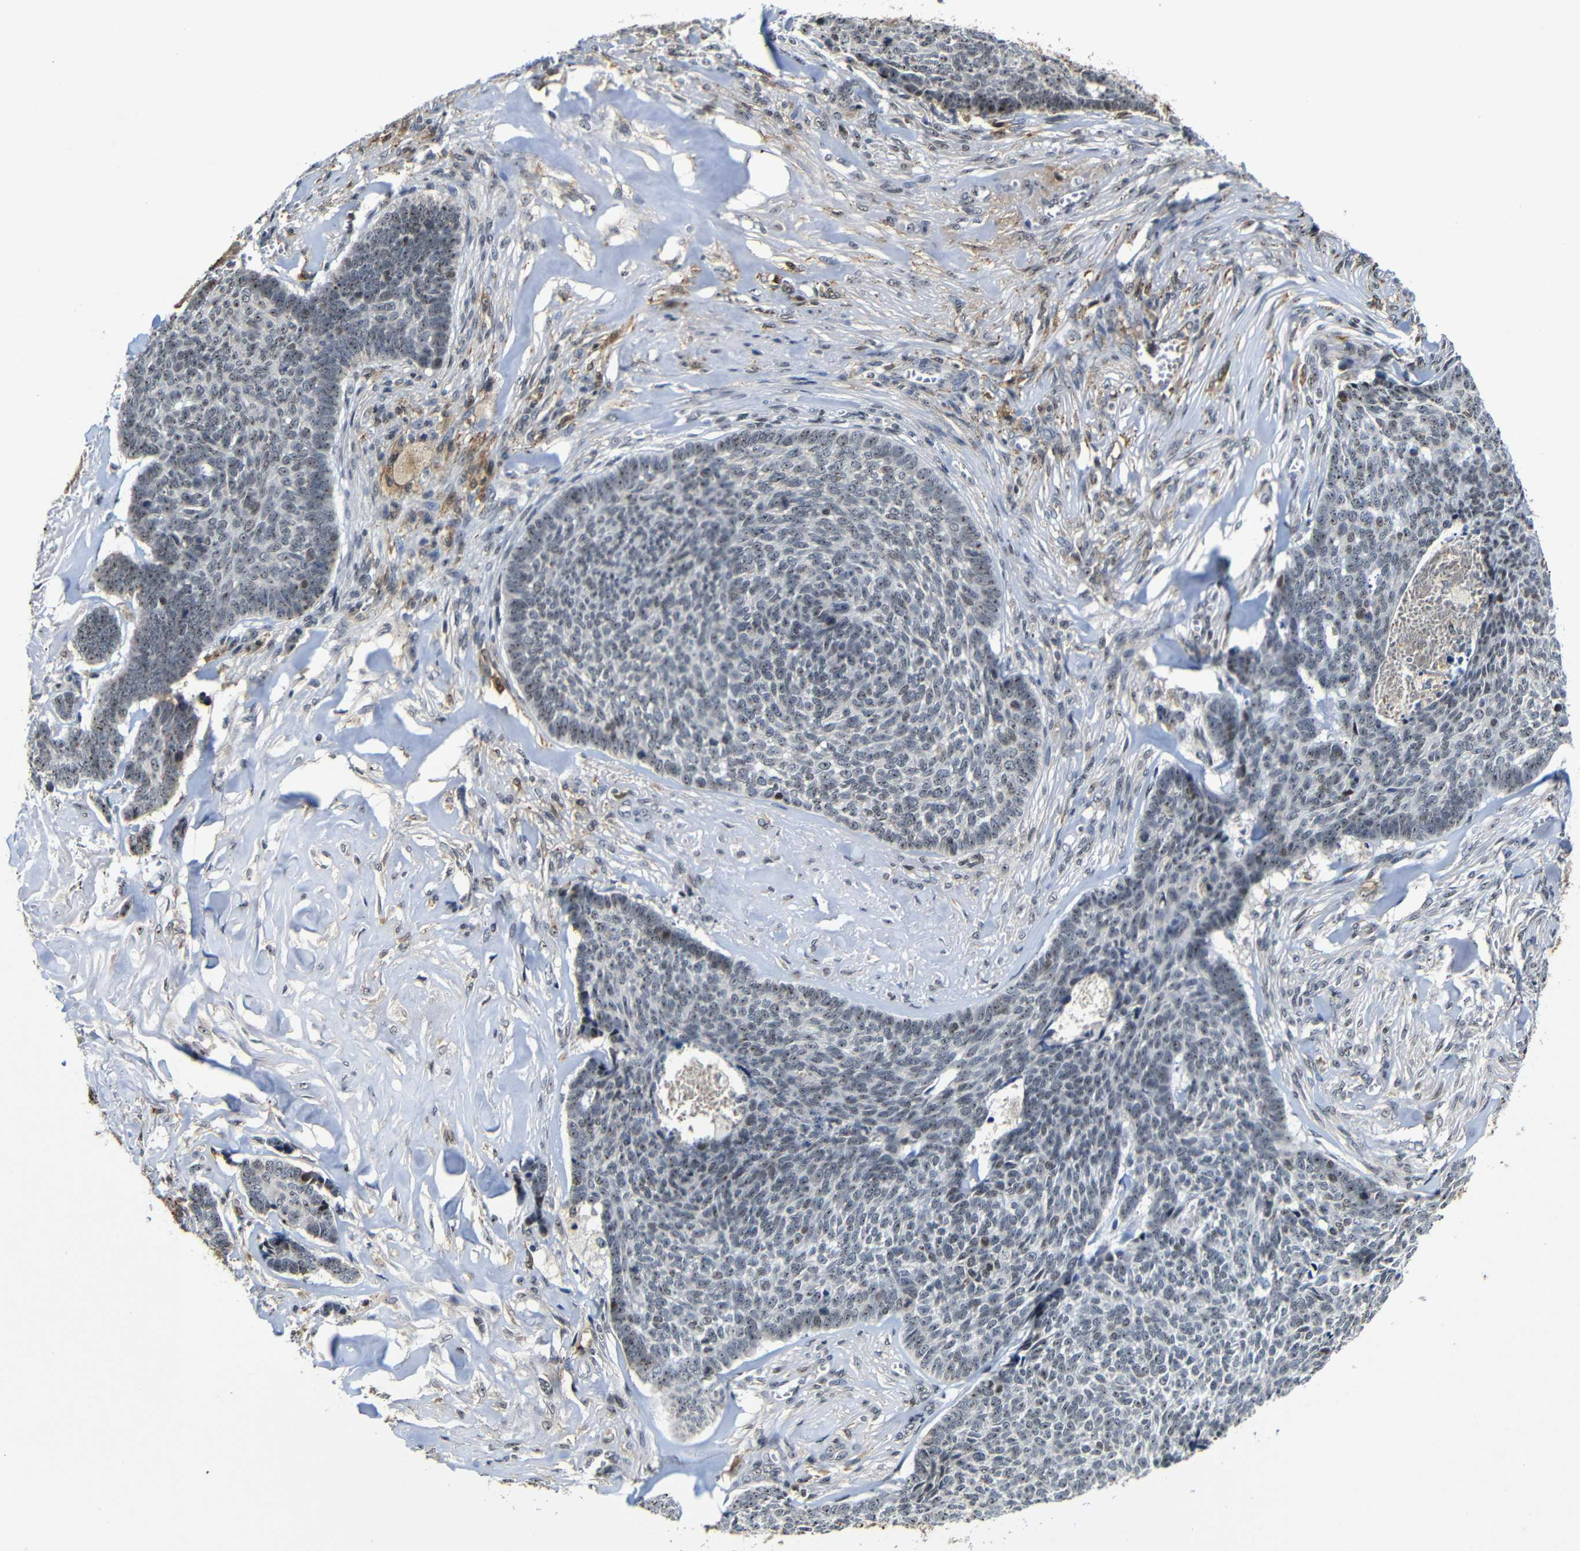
{"staining": {"intensity": "weak", "quantity": "25%-75%", "location": "nuclear"}, "tissue": "skin cancer", "cell_type": "Tumor cells", "image_type": "cancer", "snomed": [{"axis": "morphology", "description": "Basal cell carcinoma"}, {"axis": "topography", "description": "Skin"}], "caption": "Protein expression analysis of basal cell carcinoma (skin) demonstrates weak nuclear positivity in about 25%-75% of tumor cells.", "gene": "MYC", "patient": {"sex": "male", "age": 84}}